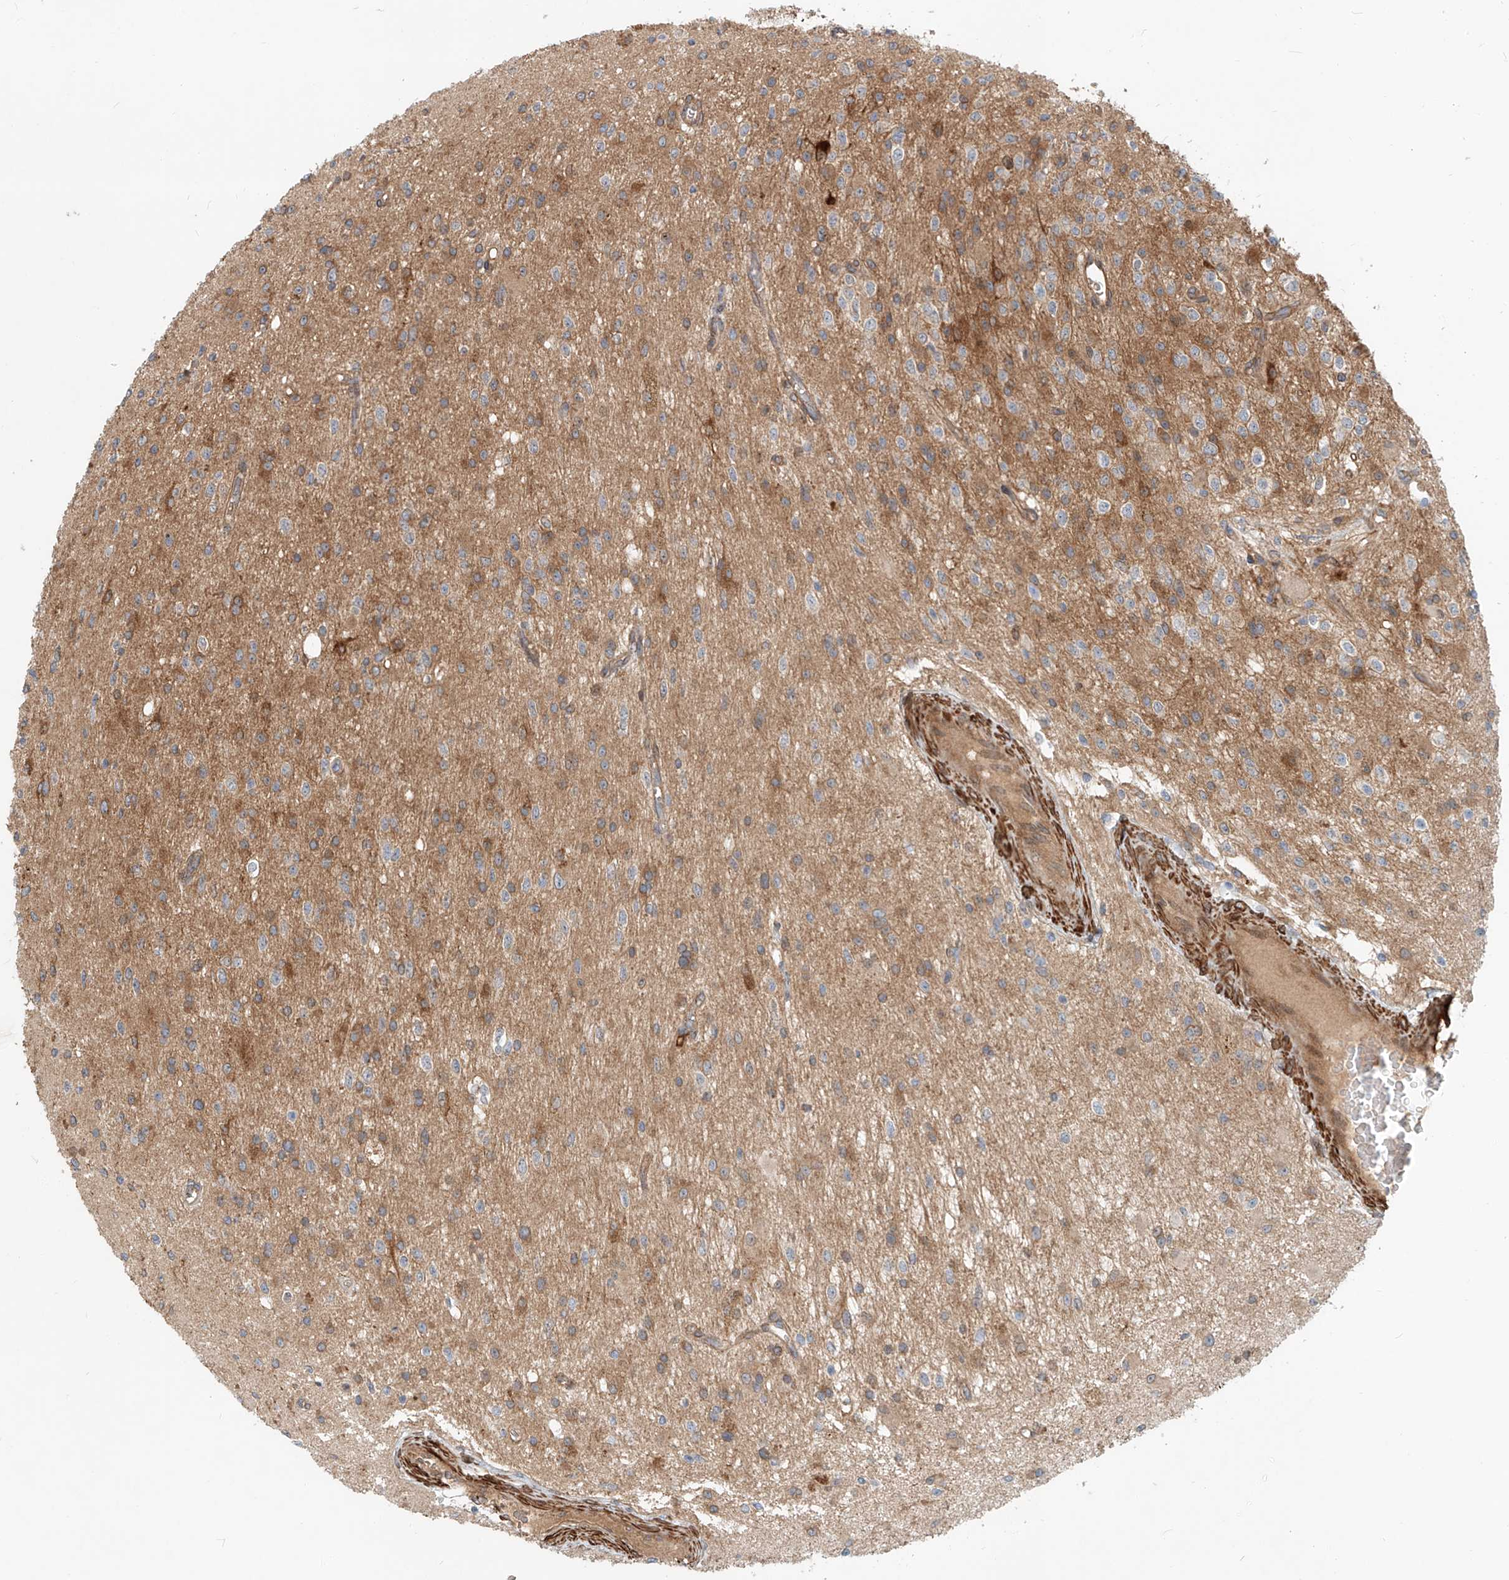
{"staining": {"intensity": "moderate", "quantity": "<25%", "location": "cytoplasmic/membranous"}, "tissue": "glioma", "cell_type": "Tumor cells", "image_type": "cancer", "snomed": [{"axis": "morphology", "description": "Glioma, malignant, High grade"}, {"axis": "topography", "description": "Brain"}], "caption": "This is a photomicrograph of IHC staining of glioma, which shows moderate staining in the cytoplasmic/membranous of tumor cells.", "gene": "SASH1", "patient": {"sex": "male", "age": 34}}